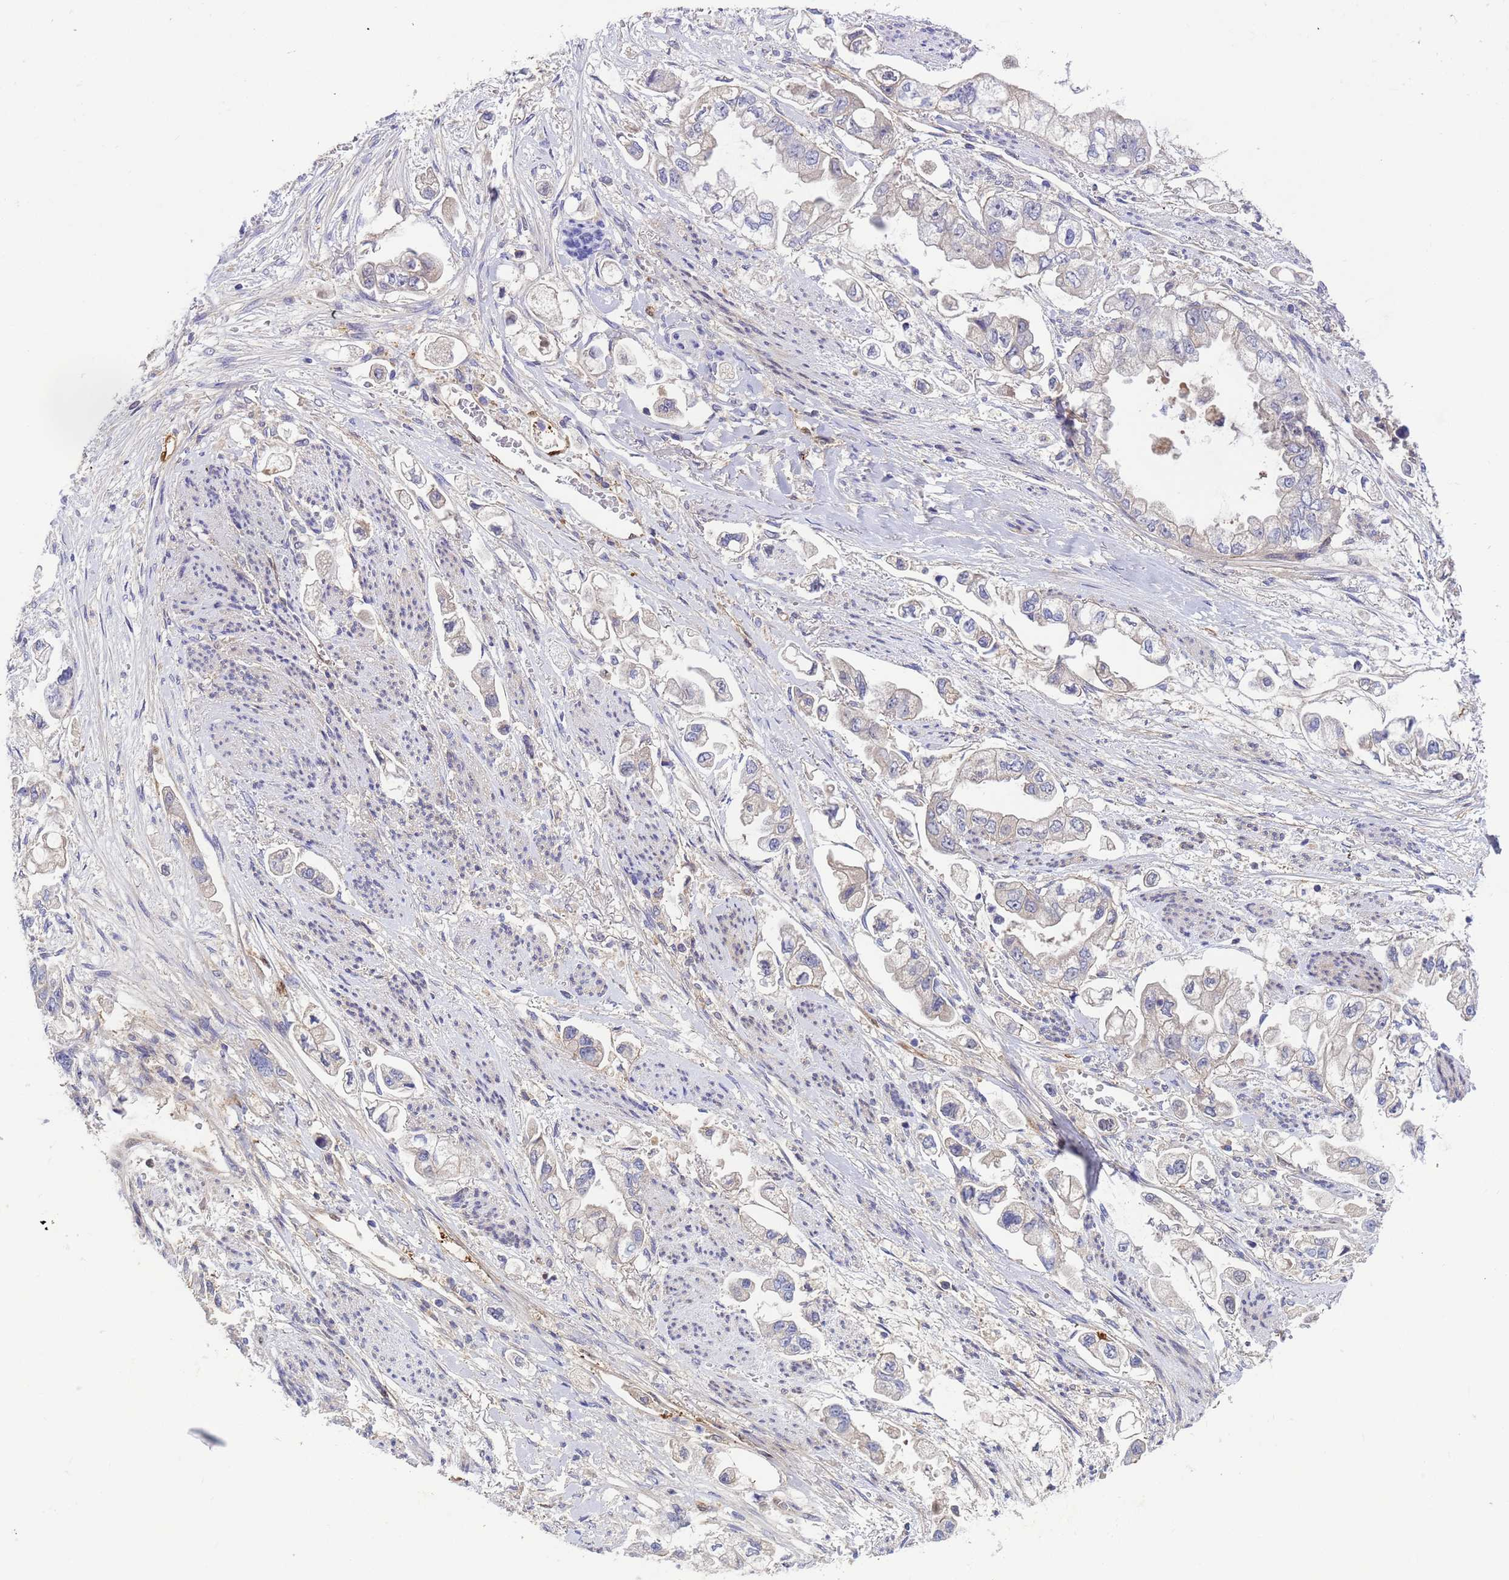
{"staining": {"intensity": "negative", "quantity": "none", "location": "none"}, "tissue": "stomach cancer", "cell_type": "Tumor cells", "image_type": "cancer", "snomed": [{"axis": "morphology", "description": "Adenocarcinoma, NOS"}, {"axis": "topography", "description": "Stomach"}], "caption": "A high-resolution photomicrograph shows immunohistochemistry (IHC) staining of stomach adenocarcinoma, which demonstrates no significant positivity in tumor cells.", "gene": "FOXRED1", "patient": {"sex": "male", "age": 62}}